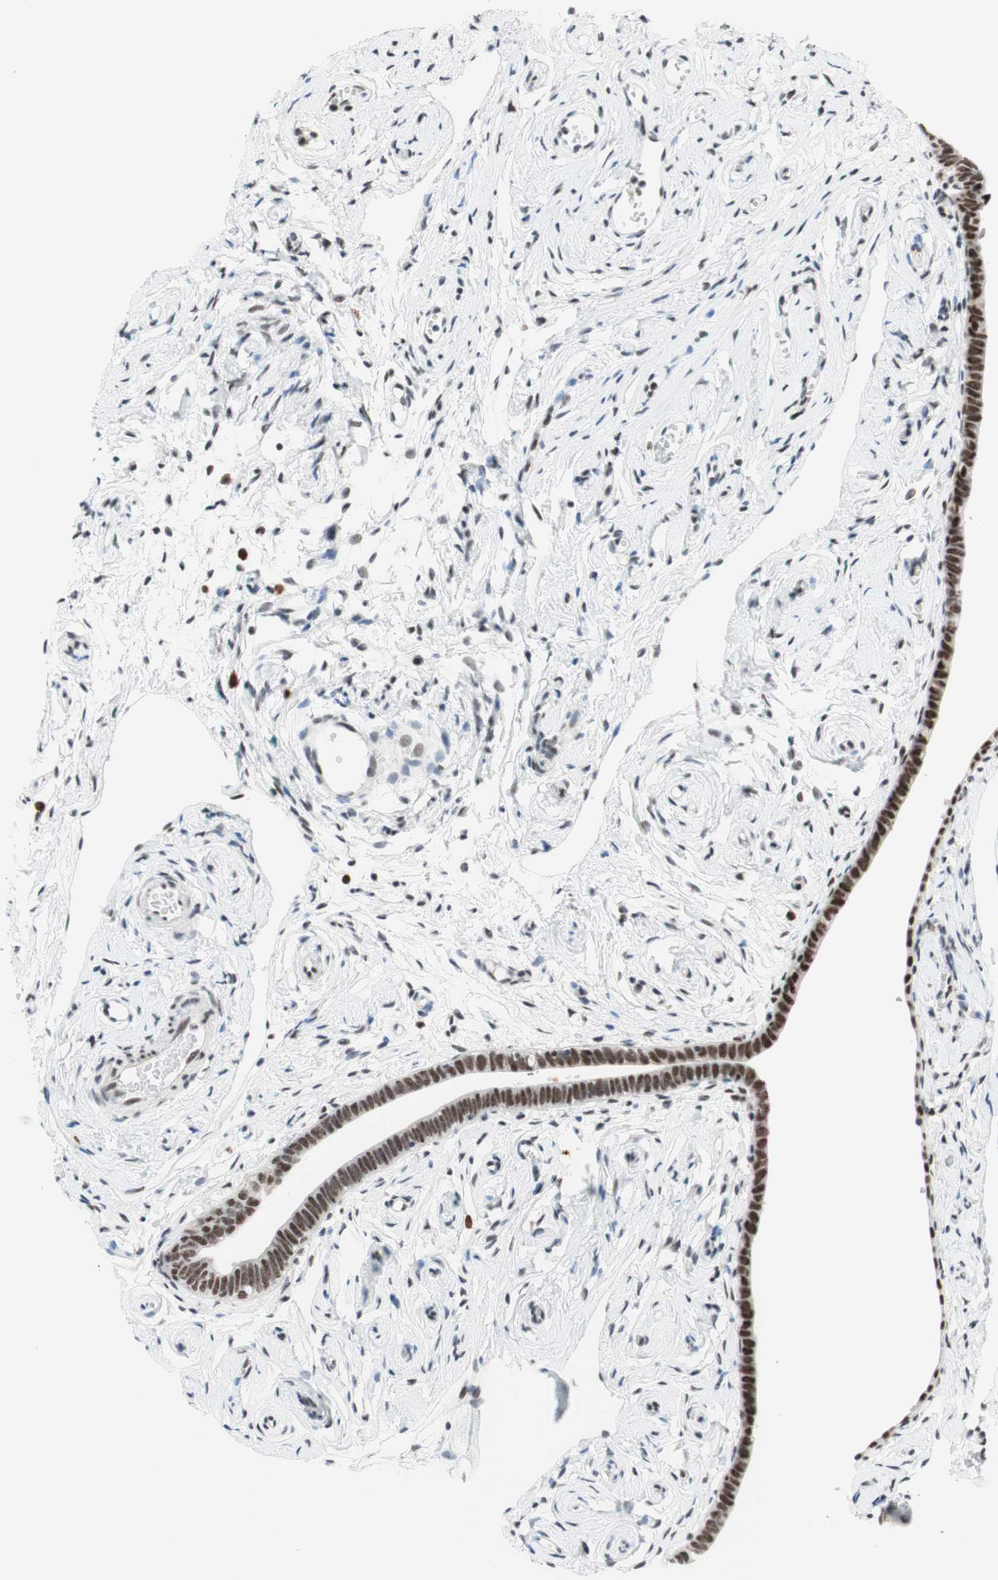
{"staining": {"intensity": "strong", "quantity": ">75%", "location": "nuclear"}, "tissue": "fallopian tube", "cell_type": "Glandular cells", "image_type": "normal", "snomed": [{"axis": "morphology", "description": "Normal tissue, NOS"}, {"axis": "topography", "description": "Fallopian tube"}], "caption": "This micrograph demonstrates IHC staining of unremarkable fallopian tube, with high strong nuclear staining in about >75% of glandular cells.", "gene": "PRPF19", "patient": {"sex": "female", "age": 71}}